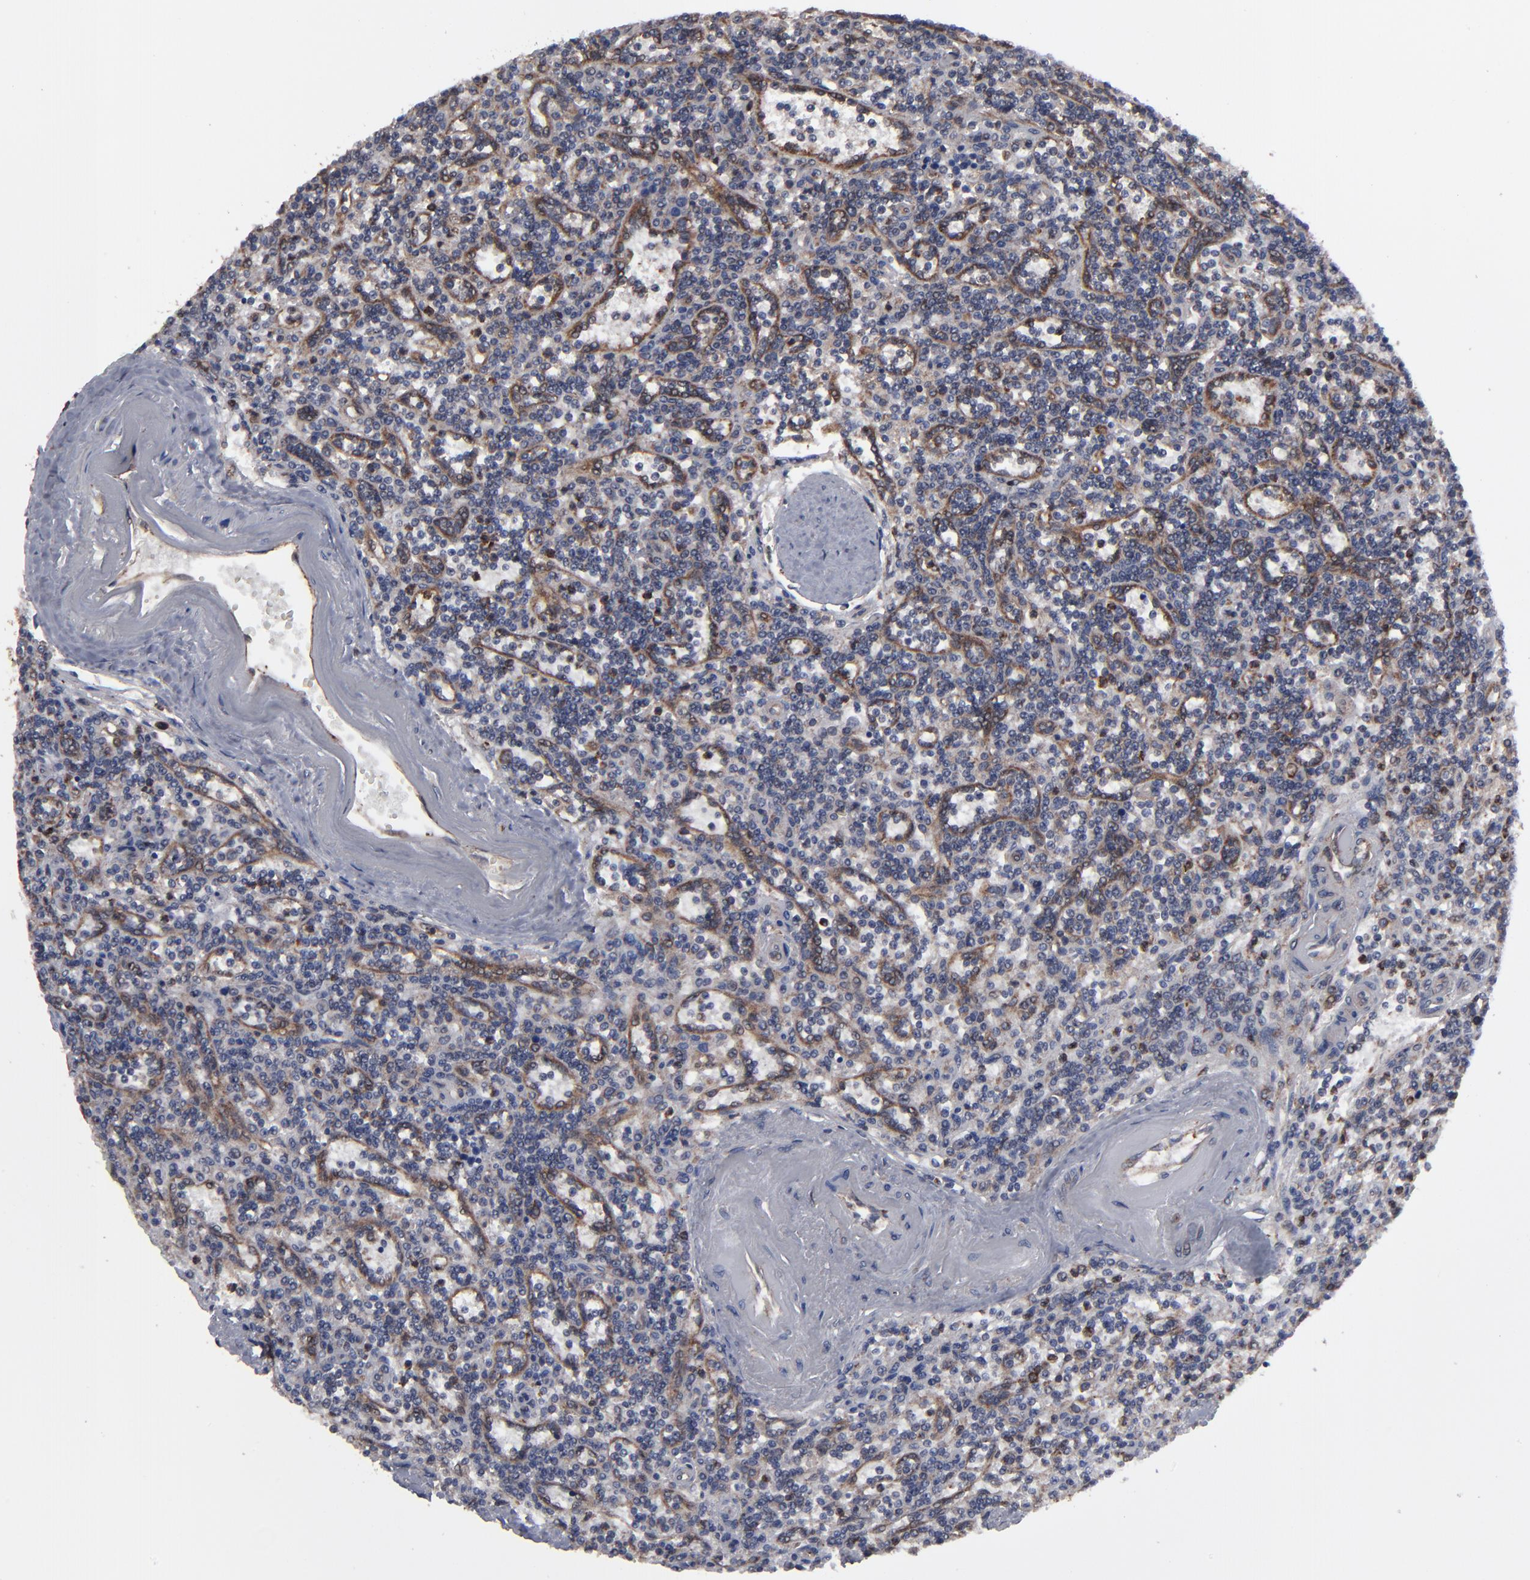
{"staining": {"intensity": "moderate", "quantity": "<25%", "location": "cytoplasmic/membranous"}, "tissue": "lymphoma", "cell_type": "Tumor cells", "image_type": "cancer", "snomed": [{"axis": "morphology", "description": "Malignant lymphoma, non-Hodgkin's type, Low grade"}, {"axis": "topography", "description": "Spleen"}], "caption": "Tumor cells display low levels of moderate cytoplasmic/membranous staining in about <25% of cells in lymphoma.", "gene": "CNIH1", "patient": {"sex": "male", "age": 73}}